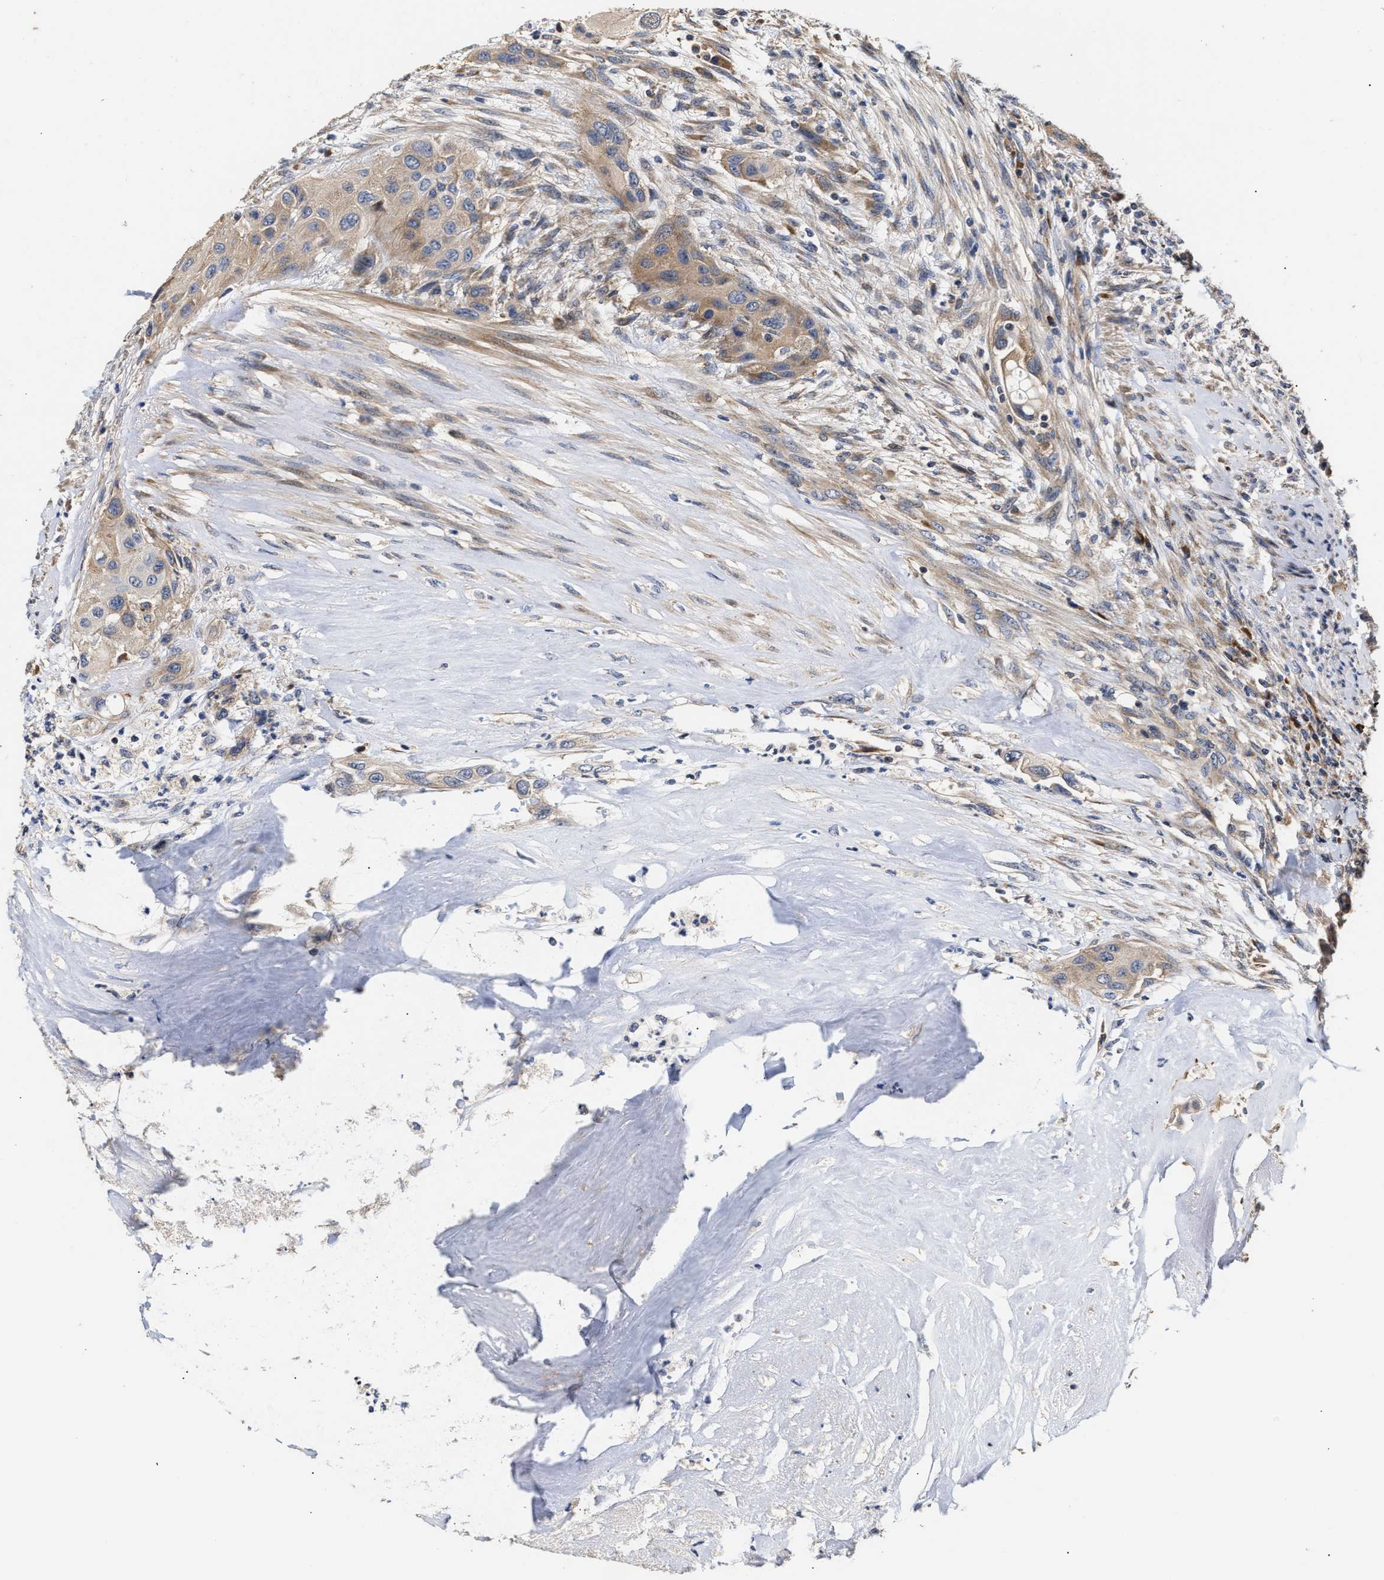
{"staining": {"intensity": "moderate", "quantity": ">75%", "location": "cytoplasmic/membranous"}, "tissue": "urothelial cancer", "cell_type": "Tumor cells", "image_type": "cancer", "snomed": [{"axis": "morphology", "description": "Urothelial carcinoma, High grade"}, {"axis": "topography", "description": "Urinary bladder"}], "caption": "Immunohistochemistry (IHC) of human high-grade urothelial carcinoma reveals medium levels of moderate cytoplasmic/membranous expression in approximately >75% of tumor cells.", "gene": "CLIP2", "patient": {"sex": "female", "age": 56}}